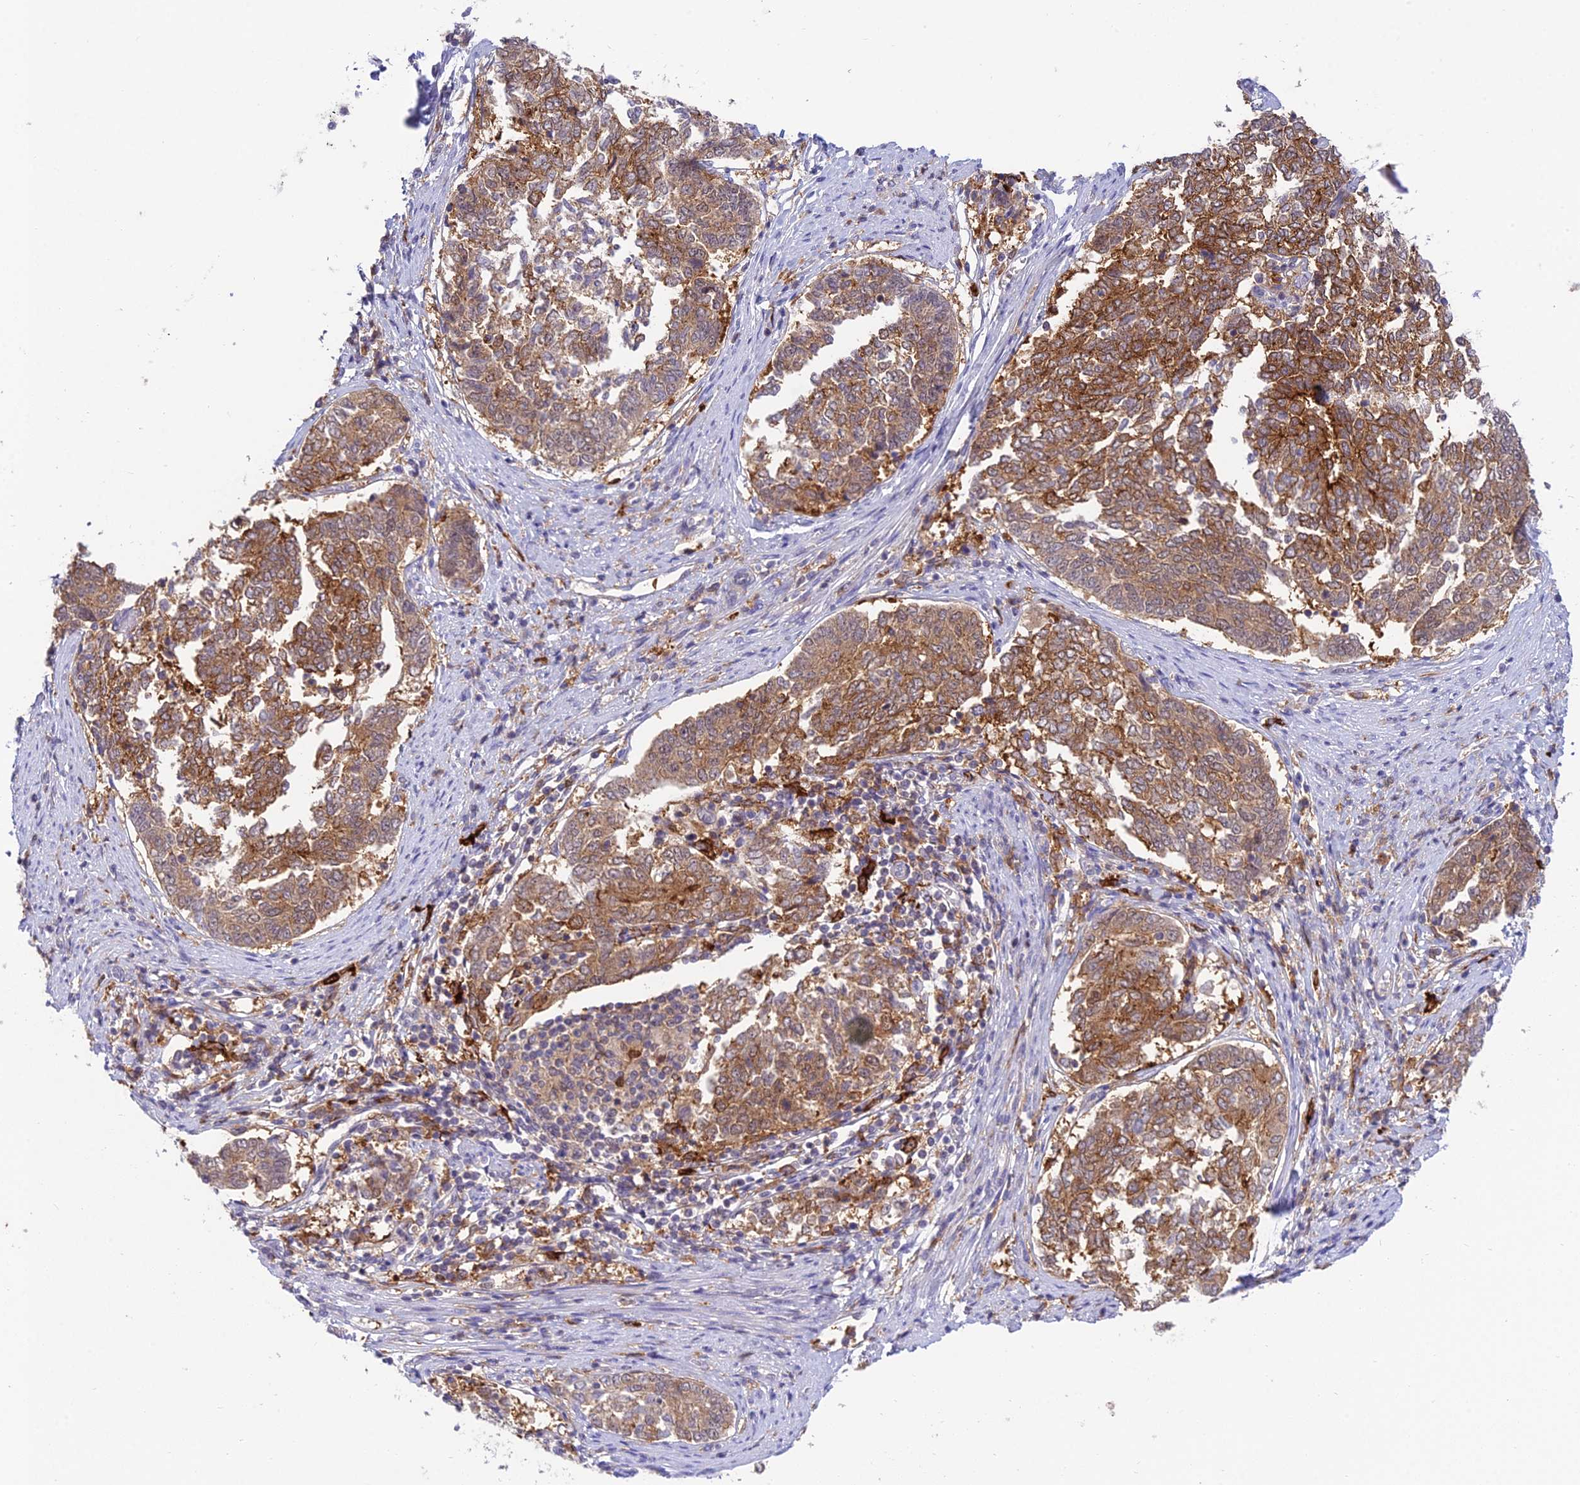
{"staining": {"intensity": "moderate", "quantity": ">75%", "location": "cytoplasmic/membranous"}, "tissue": "endometrial cancer", "cell_type": "Tumor cells", "image_type": "cancer", "snomed": [{"axis": "morphology", "description": "Adenocarcinoma, NOS"}, {"axis": "topography", "description": "Endometrium"}], "caption": "Tumor cells demonstrate moderate cytoplasmic/membranous expression in about >75% of cells in endometrial adenocarcinoma. Immunohistochemistry (ihc) stains the protein of interest in brown and the nuclei are stained blue.", "gene": "UBE2G1", "patient": {"sex": "female", "age": 80}}